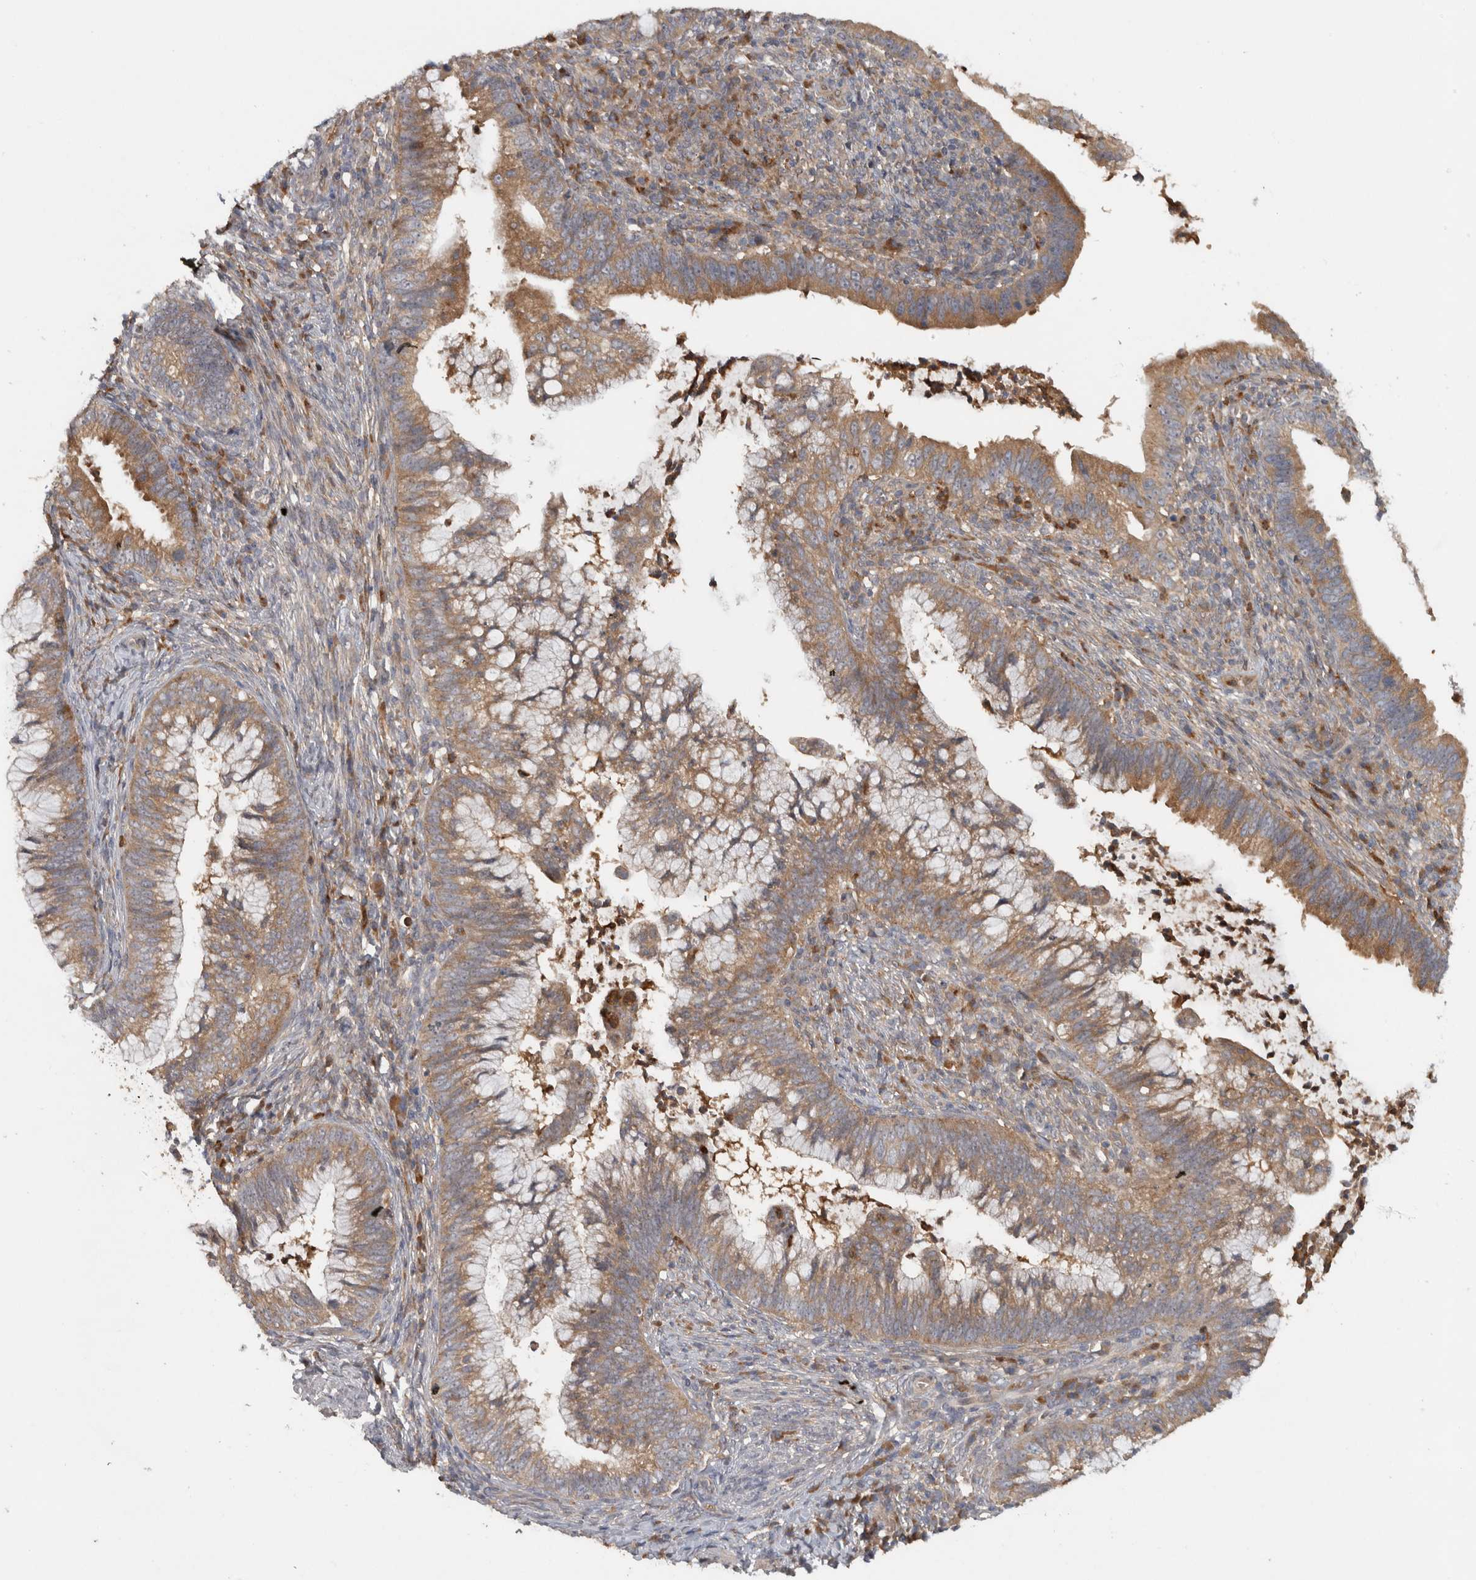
{"staining": {"intensity": "moderate", "quantity": ">75%", "location": "cytoplasmic/membranous"}, "tissue": "cervical cancer", "cell_type": "Tumor cells", "image_type": "cancer", "snomed": [{"axis": "morphology", "description": "Adenocarcinoma, NOS"}, {"axis": "topography", "description": "Cervix"}], "caption": "Approximately >75% of tumor cells in human cervical cancer (adenocarcinoma) demonstrate moderate cytoplasmic/membranous protein staining as visualized by brown immunohistochemical staining.", "gene": "VEPH1", "patient": {"sex": "female", "age": 36}}